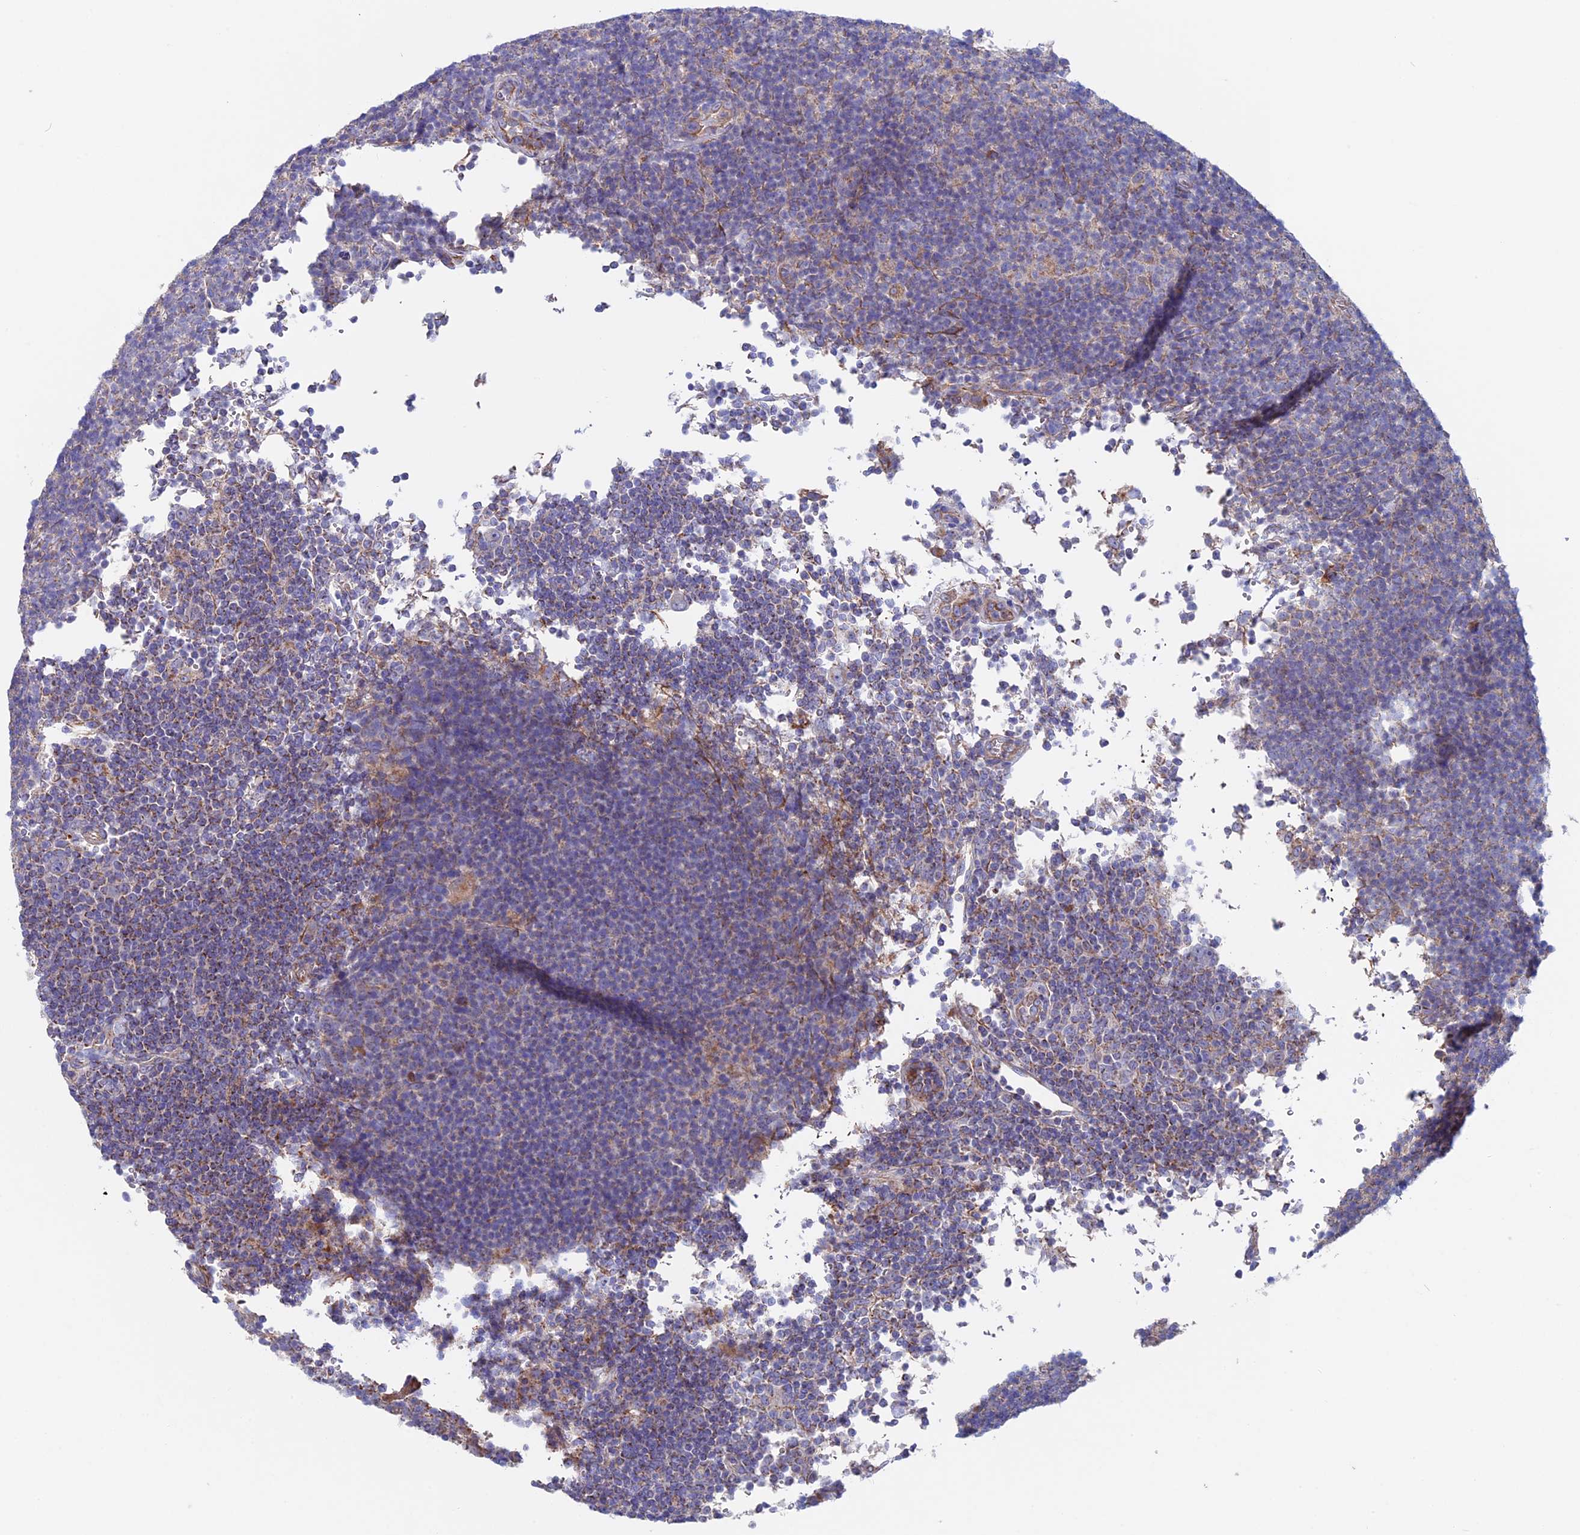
{"staining": {"intensity": "negative", "quantity": "none", "location": "none"}, "tissue": "lymphoma", "cell_type": "Tumor cells", "image_type": "cancer", "snomed": [{"axis": "morphology", "description": "Hodgkin's disease, NOS"}, {"axis": "topography", "description": "Lymph node"}], "caption": "DAB (3,3'-diaminobenzidine) immunohistochemical staining of human Hodgkin's disease shows no significant expression in tumor cells.", "gene": "SLC15A5", "patient": {"sex": "female", "age": 57}}